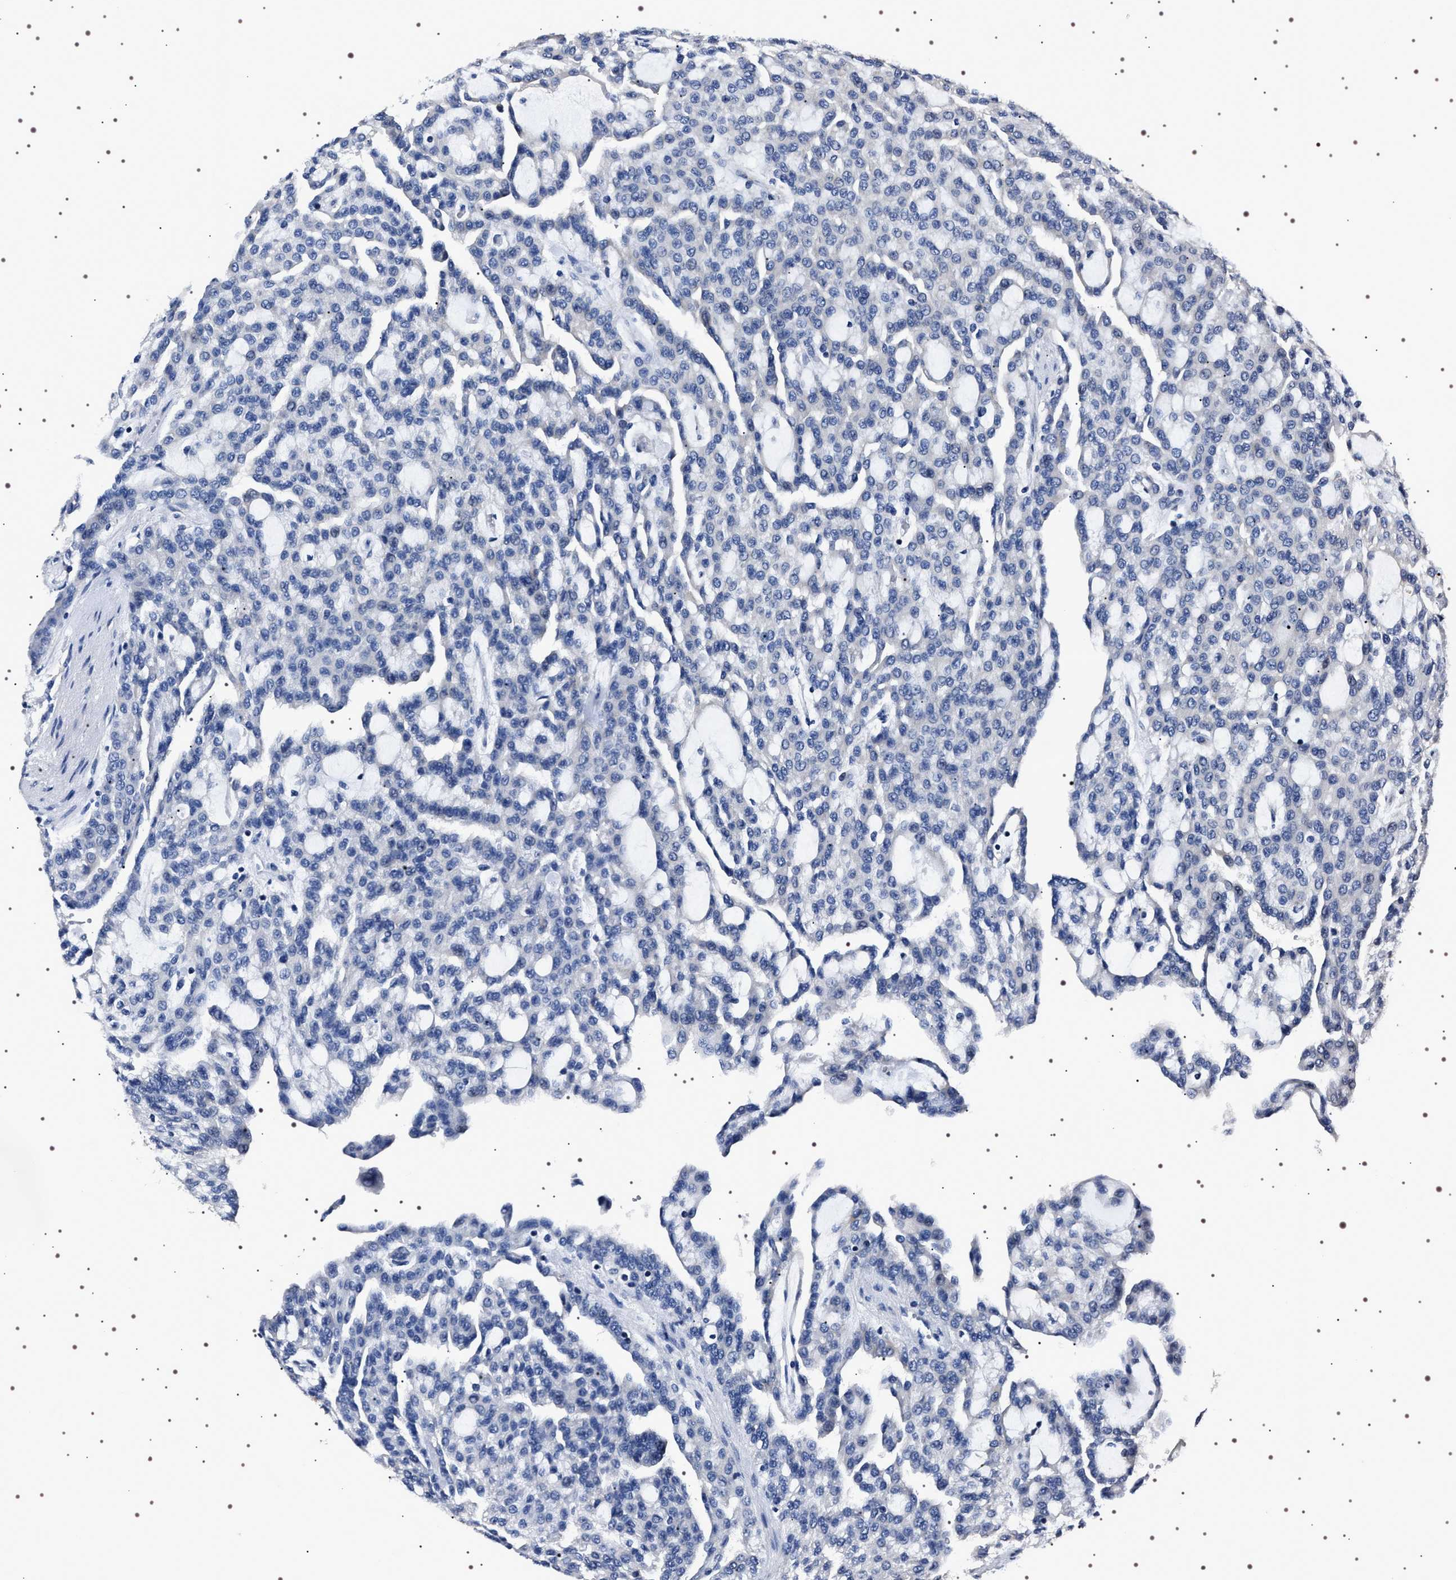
{"staining": {"intensity": "negative", "quantity": "none", "location": "none"}, "tissue": "renal cancer", "cell_type": "Tumor cells", "image_type": "cancer", "snomed": [{"axis": "morphology", "description": "Adenocarcinoma, NOS"}, {"axis": "topography", "description": "Kidney"}], "caption": "An immunohistochemistry (IHC) photomicrograph of renal adenocarcinoma is shown. There is no staining in tumor cells of renal adenocarcinoma.", "gene": "WDR1", "patient": {"sex": "male", "age": 63}}